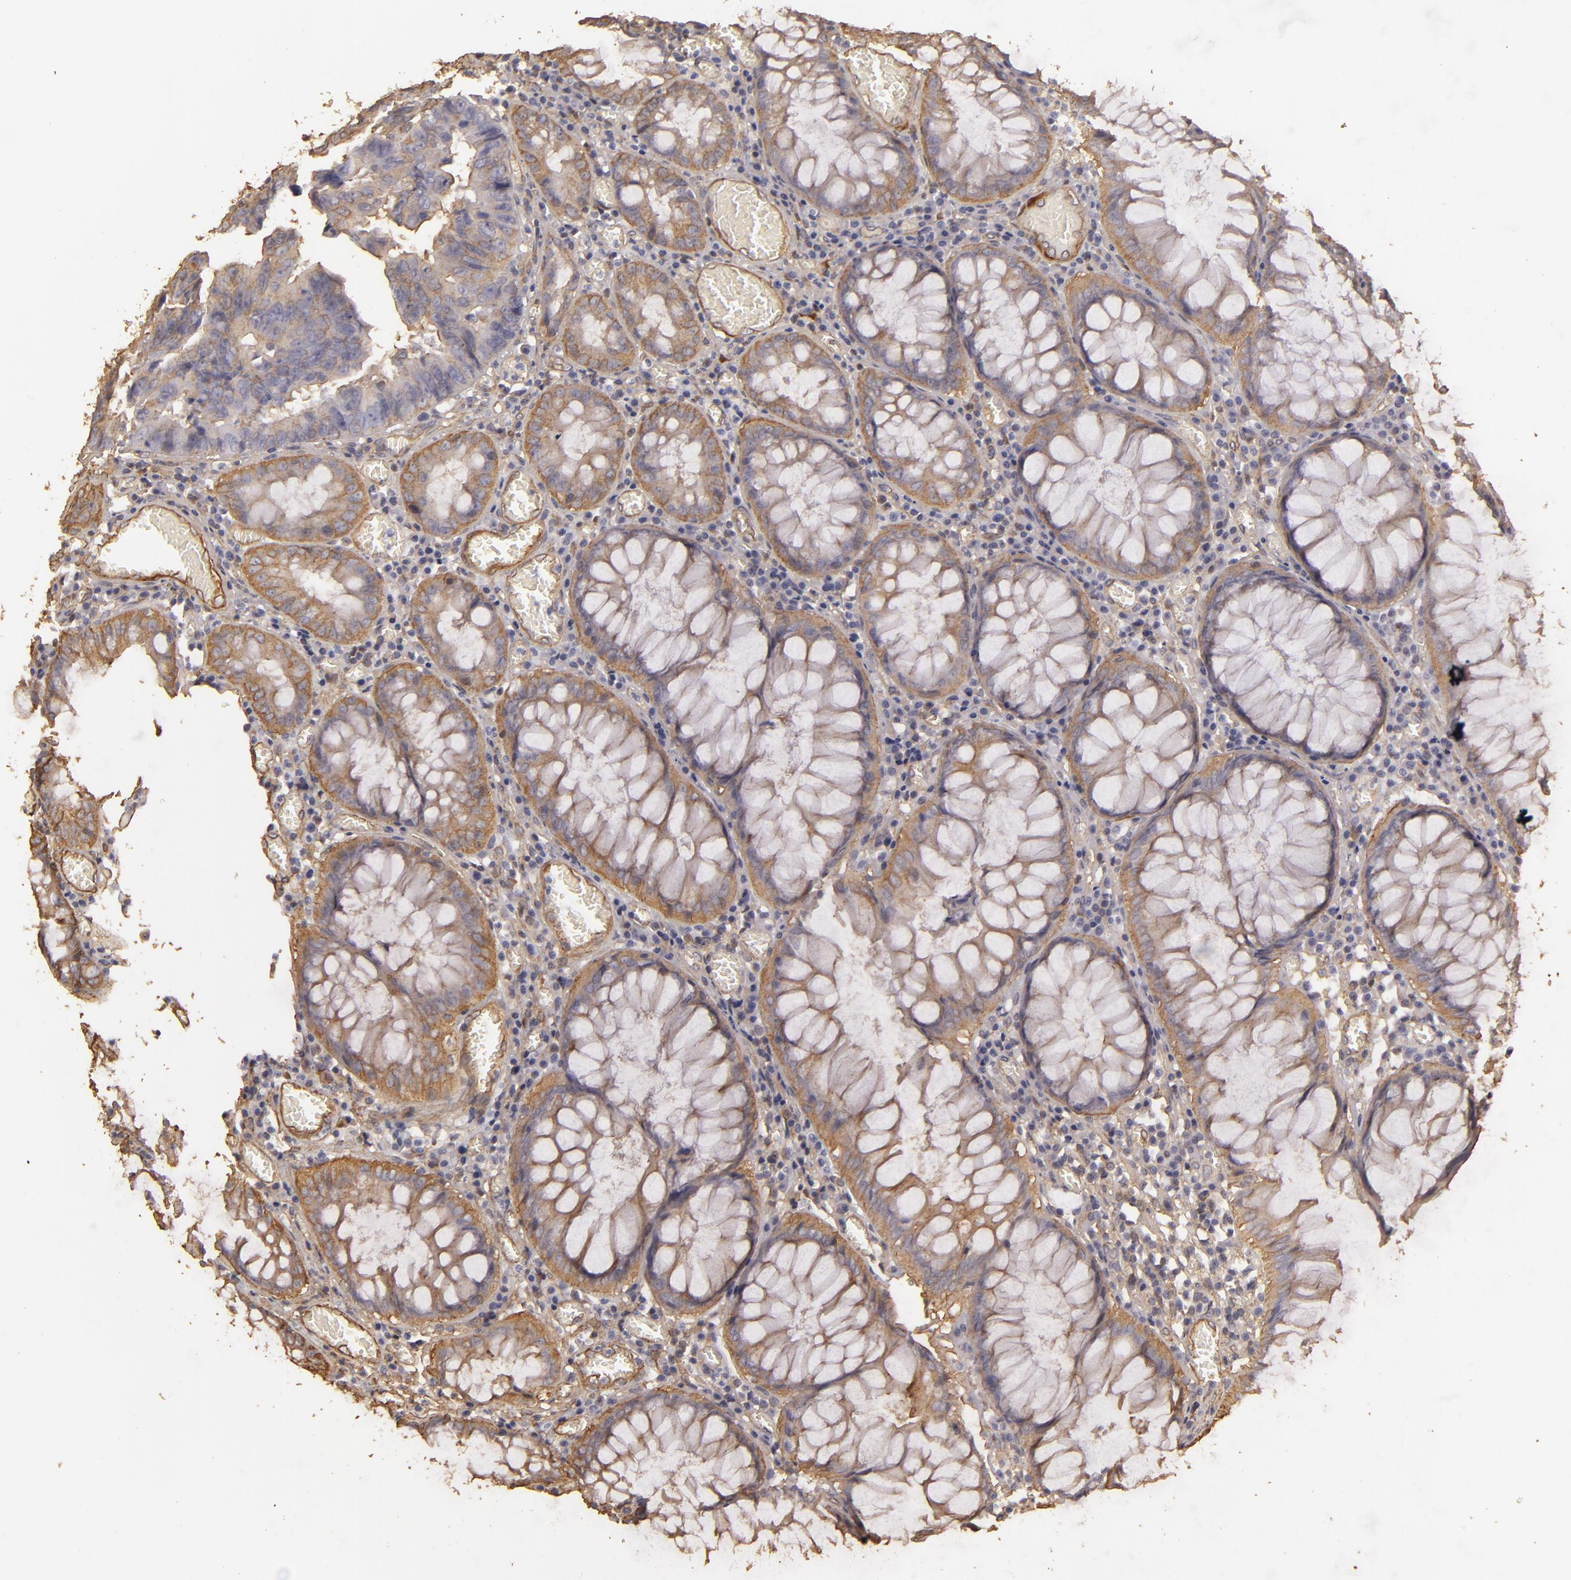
{"staining": {"intensity": "weak", "quantity": "25%-75%", "location": "cytoplasmic/membranous"}, "tissue": "colorectal cancer", "cell_type": "Tumor cells", "image_type": "cancer", "snomed": [{"axis": "morphology", "description": "Adenocarcinoma, NOS"}, {"axis": "topography", "description": "Rectum"}], "caption": "Protein staining displays weak cytoplasmic/membranous positivity in about 25%-75% of tumor cells in colorectal adenocarcinoma. The staining was performed using DAB (3,3'-diaminobenzidine) to visualize the protein expression in brown, while the nuclei were stained in blue with hematoxylin (Magnification: 20x).", "gene": "HSPB6", "patient": {"sex": "female", "age": 98}}